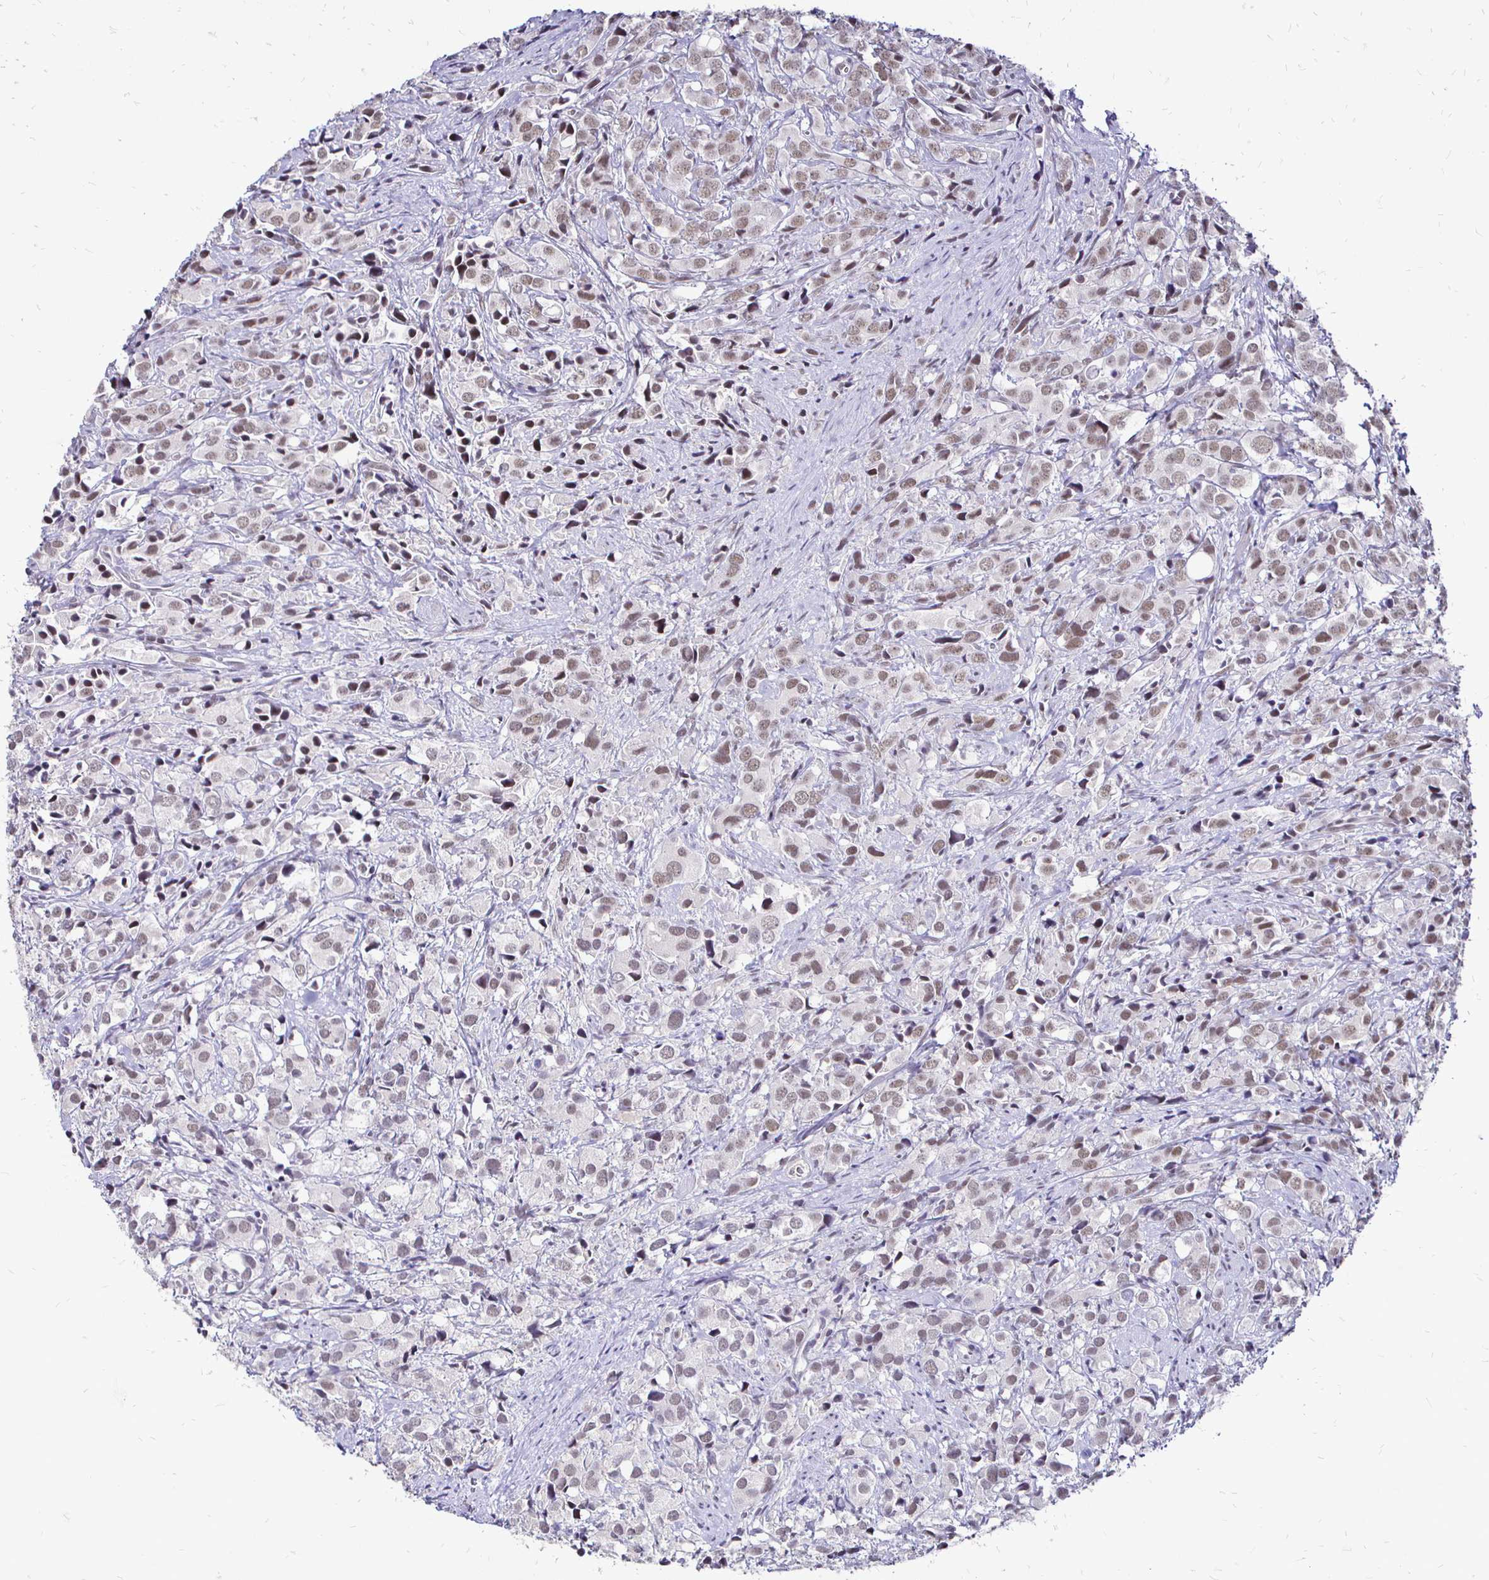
{"staining": {"intensity": "weak", "quantity": ">75%", "location": "nuclear"}, "tissue": "prostate cancer", "cell_type": "Tumor cells", "image_type": "cancer", "snomed": [{"axis": "morphology", "description": "Adenocarcinoma, High grade"}, {"axis": "topography", "description": "Prostate"}], "caption": "A photomicrograph of prostate cancer stained for a protein shows weak nuclear brown staining in tumor cells. (DAB (3,3'-diaminobenzidine) IHC with brightfield microscopy, high magnification).", "gene": "SIN3A", "patient": {"sex": "male", "age": 86}}